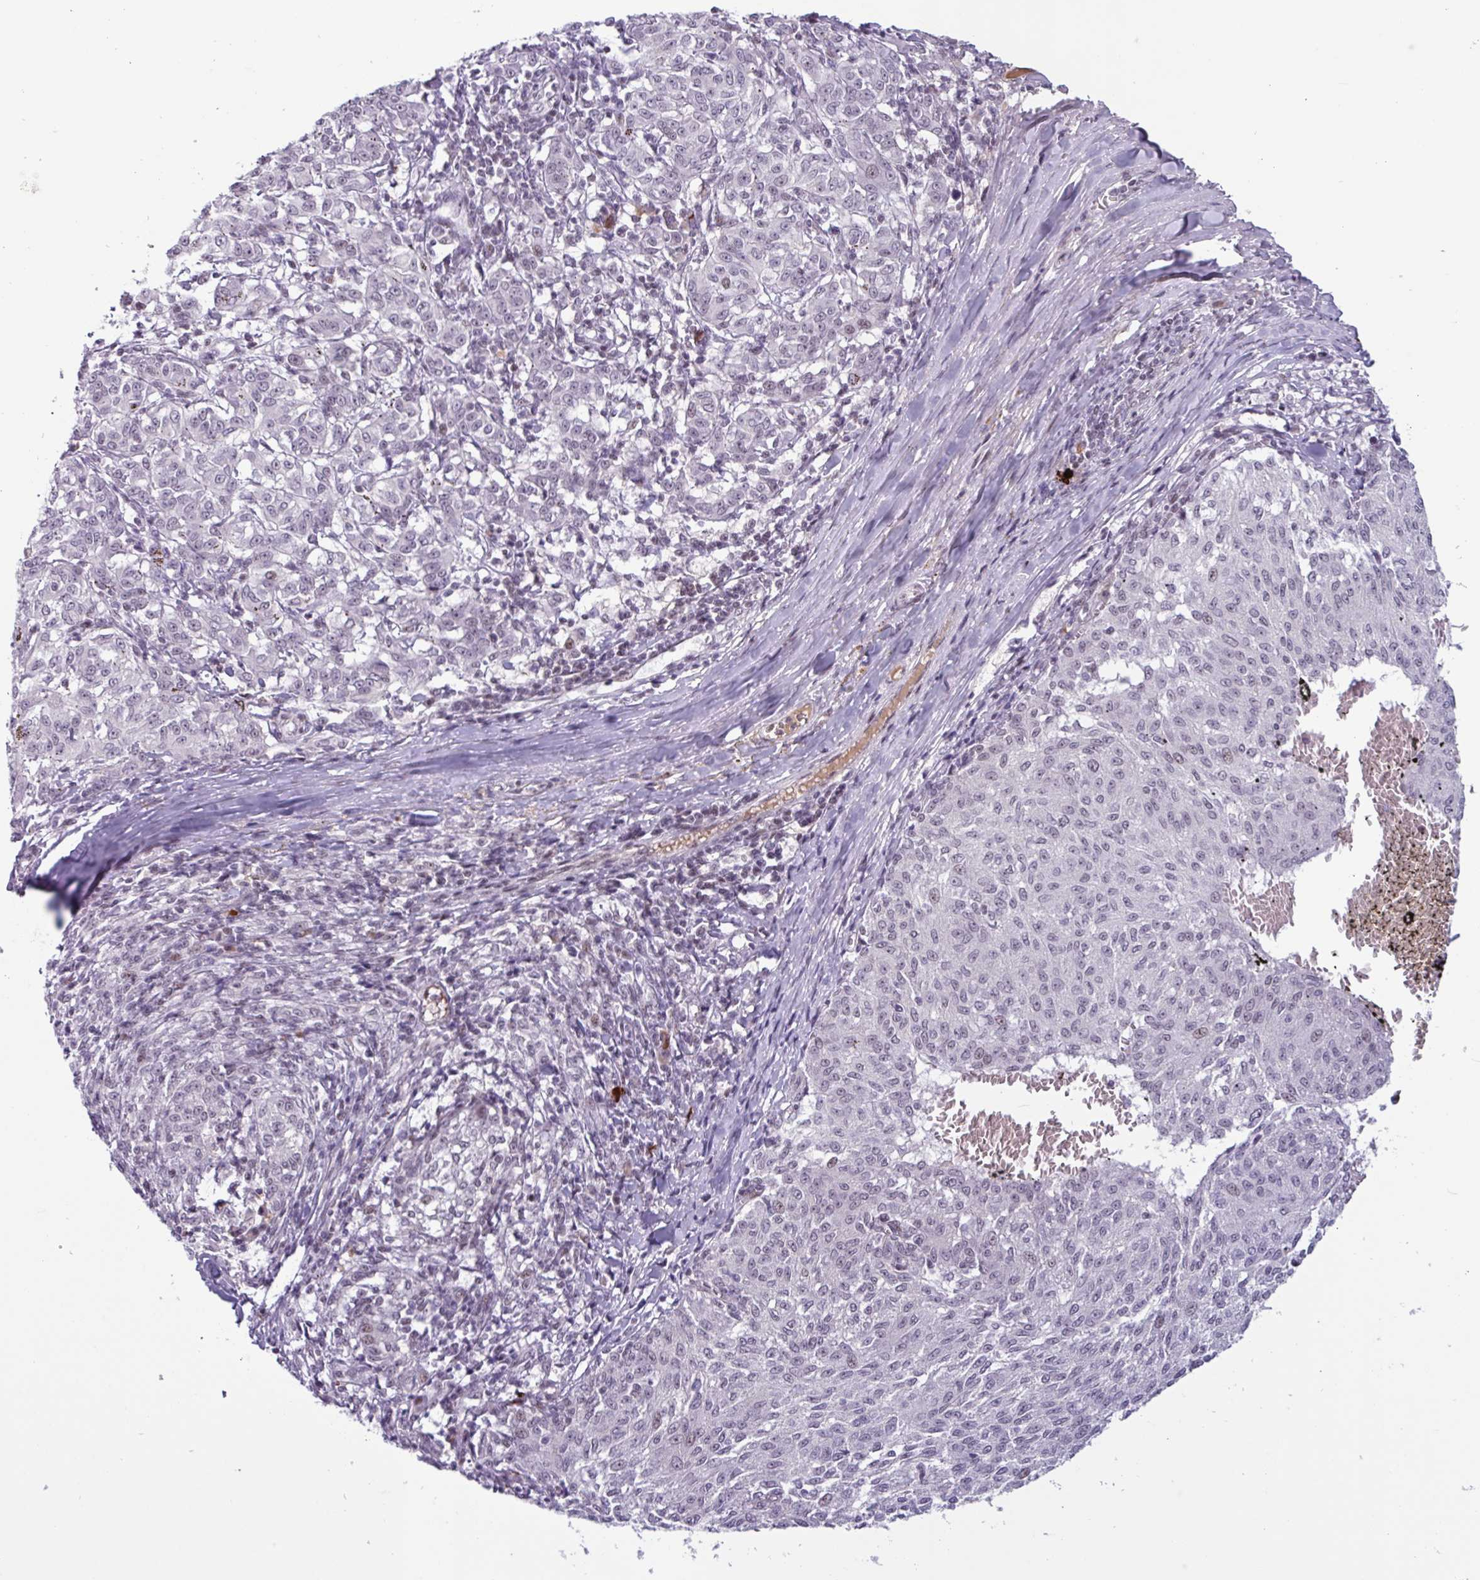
{"staining": {"intensity": "negative", "quantity": "none", "location": "none"}, "tissue": "melanoma", "cell_type": "Tumor cells", "image_type": "cancer", "snomed": [{"axis": "morphology", "description": "Malignant melanoma, NOS"}, {"axis": "topography", "description": "Skin"}], "caption": "Image shows no protein expression in tumor cells of melanoma tissue. Nuclei are stained in blue.", "gene": "ZNF575", "patient": {"sex": "female", "age": 72}}